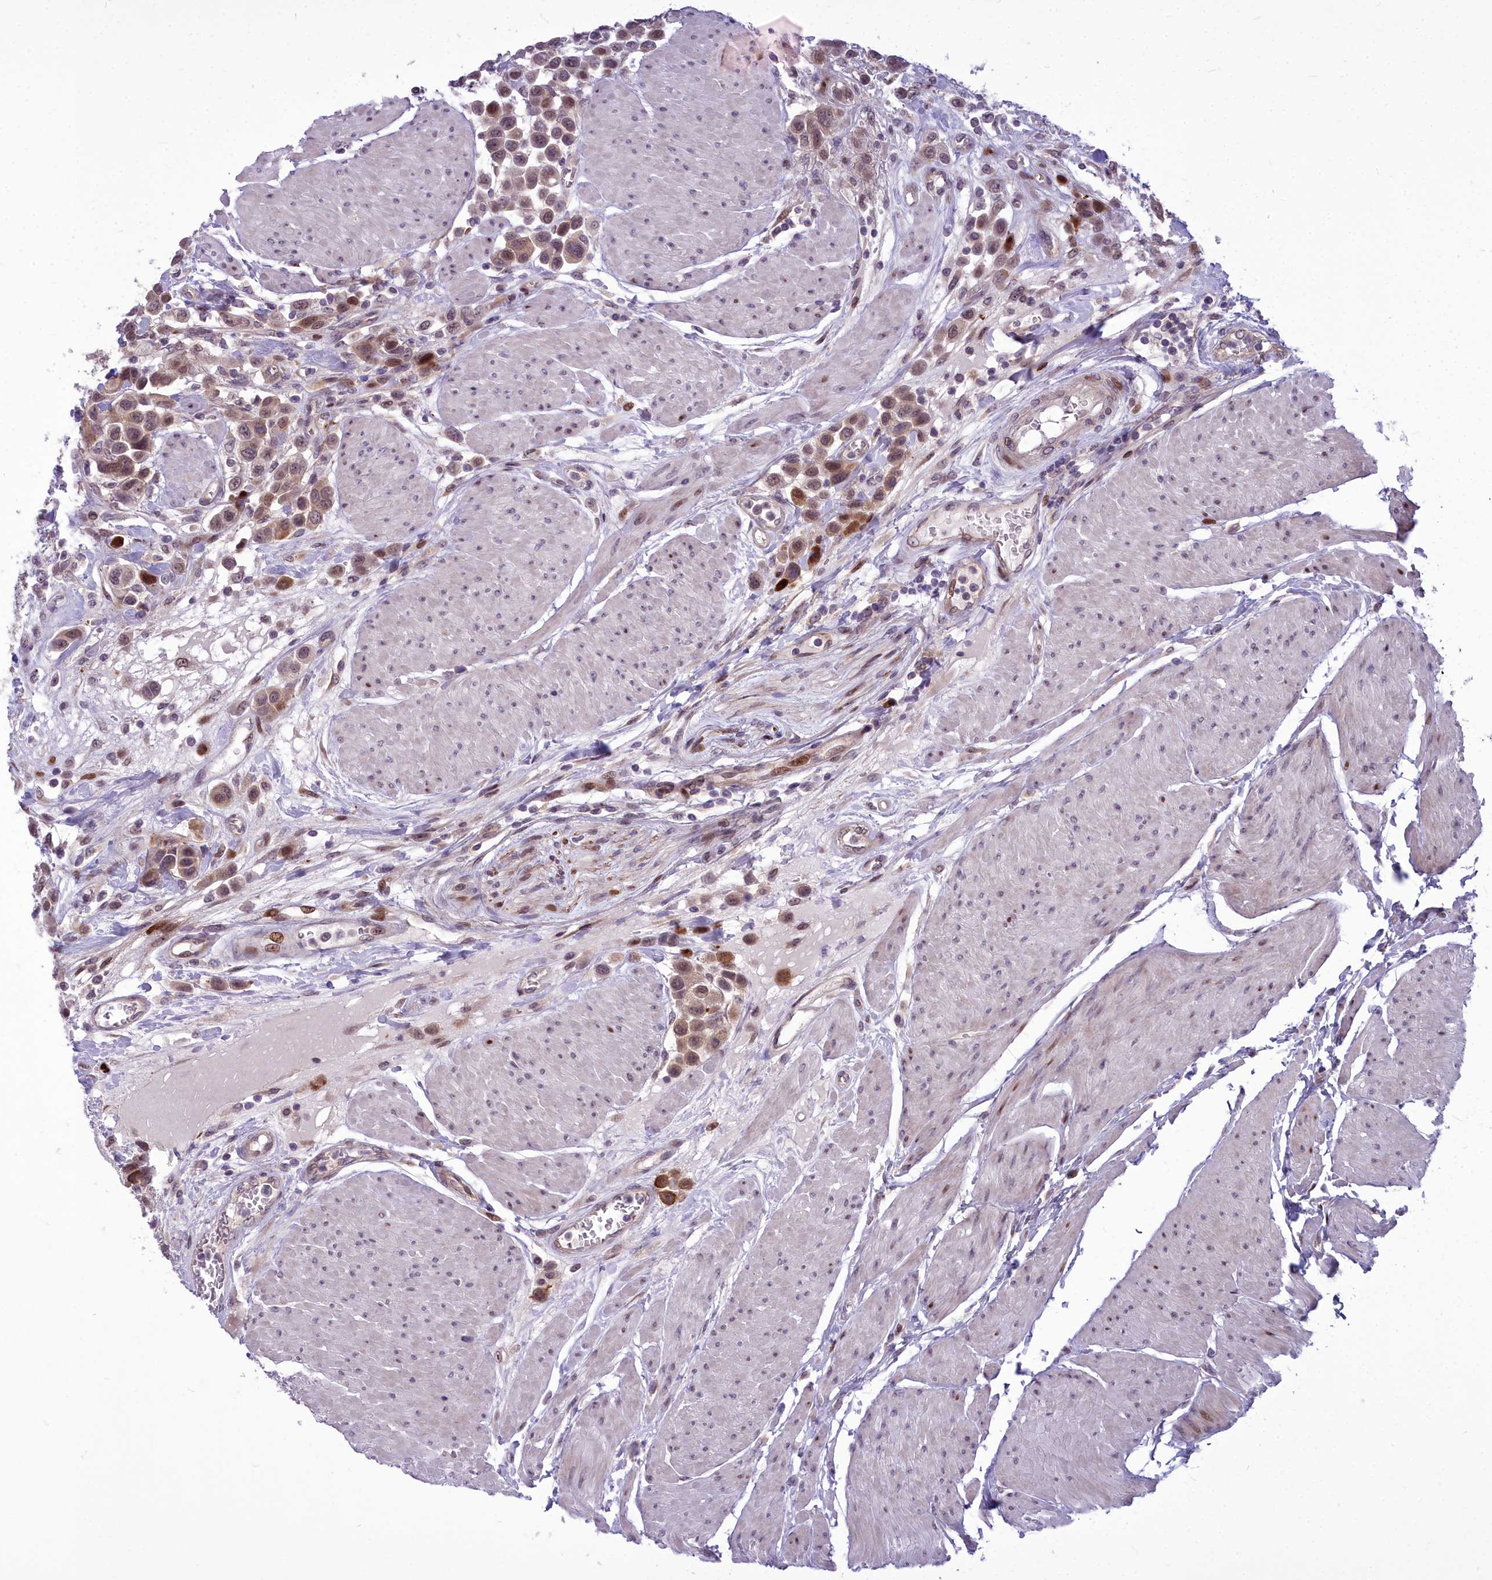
{"staining": {"intensity": "moderate", "quantity": ">75%", "location": "nuclear"}, "tissue": "urothelial cancer", "cell_type": "Tumor cells", "image_type": "cancer", "snomed": [{"axis": "morphology", "description": "Urothelial carcinoma, High grade"}, {"axis": "topography", "description": "Urinary bladder"}], "caption": "Immunohistochemical staining of human urothelial carcinoma (high-grade) reveals medium levels of moderate nuclear positivity in about >75% of tumor cells.", "gene": "AP1M1", "patient": {"sex": "male", "age": 50}}